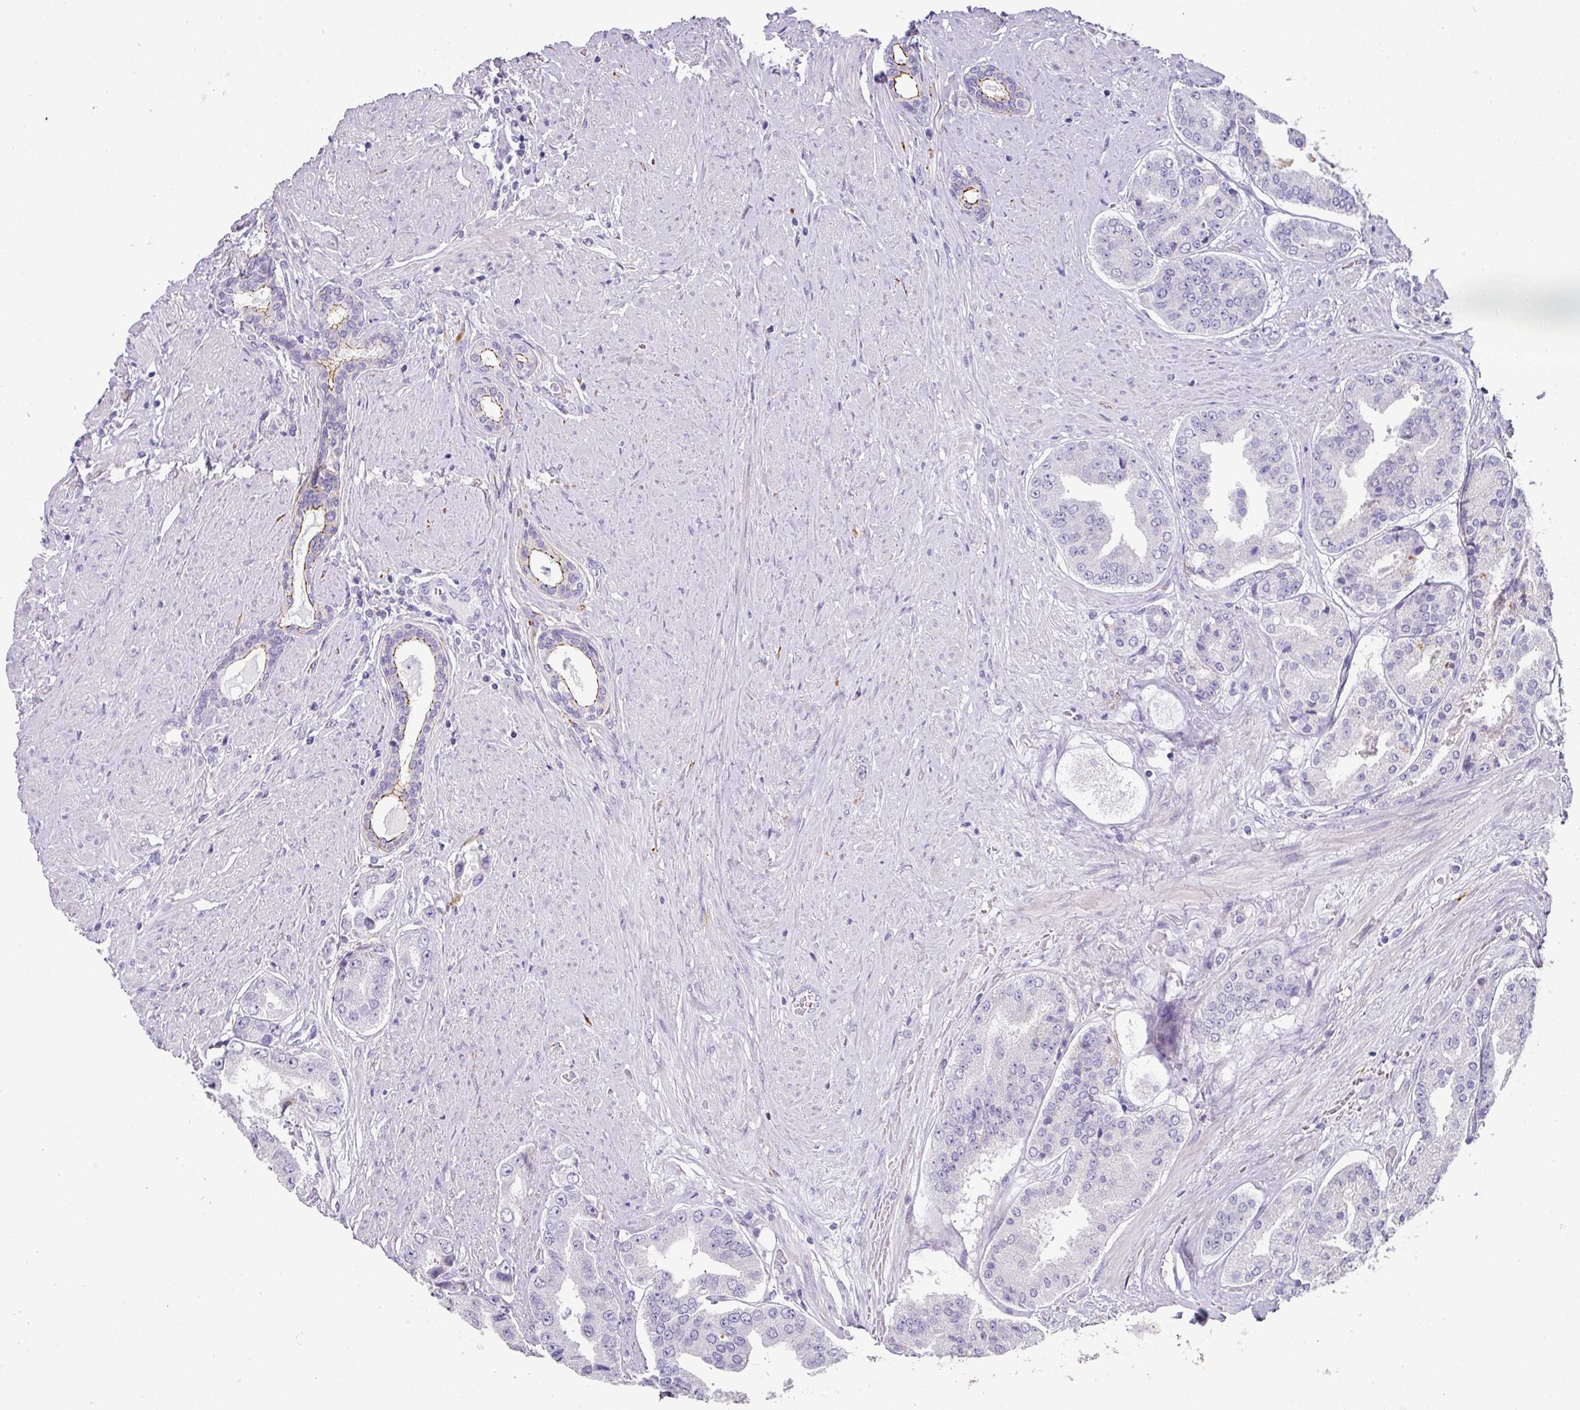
{"staining": {"intensity": "negative", "quantity": "none", "location": "none"}, "tissue": "prostate cancer", "cell_type": "Tumor cells", "image_type": "cancer", "snomed": [{"axis": "morphology", "description": "Adenocarcinoma, High grade"}, {"axis": "topography", "description": "Prostate"}], "caption": "Immunohistochemistry of human prostate cancer (adenocarcinoma (high-grade)) exhibits no staining in tumor cells. (Brightfield microscopy of DAB (3,3'-diaminobenzidine) immunohistochemistry at high magnification).", "gene": "ANKRD29", "patient": {"sex": "male", "age": 63}}